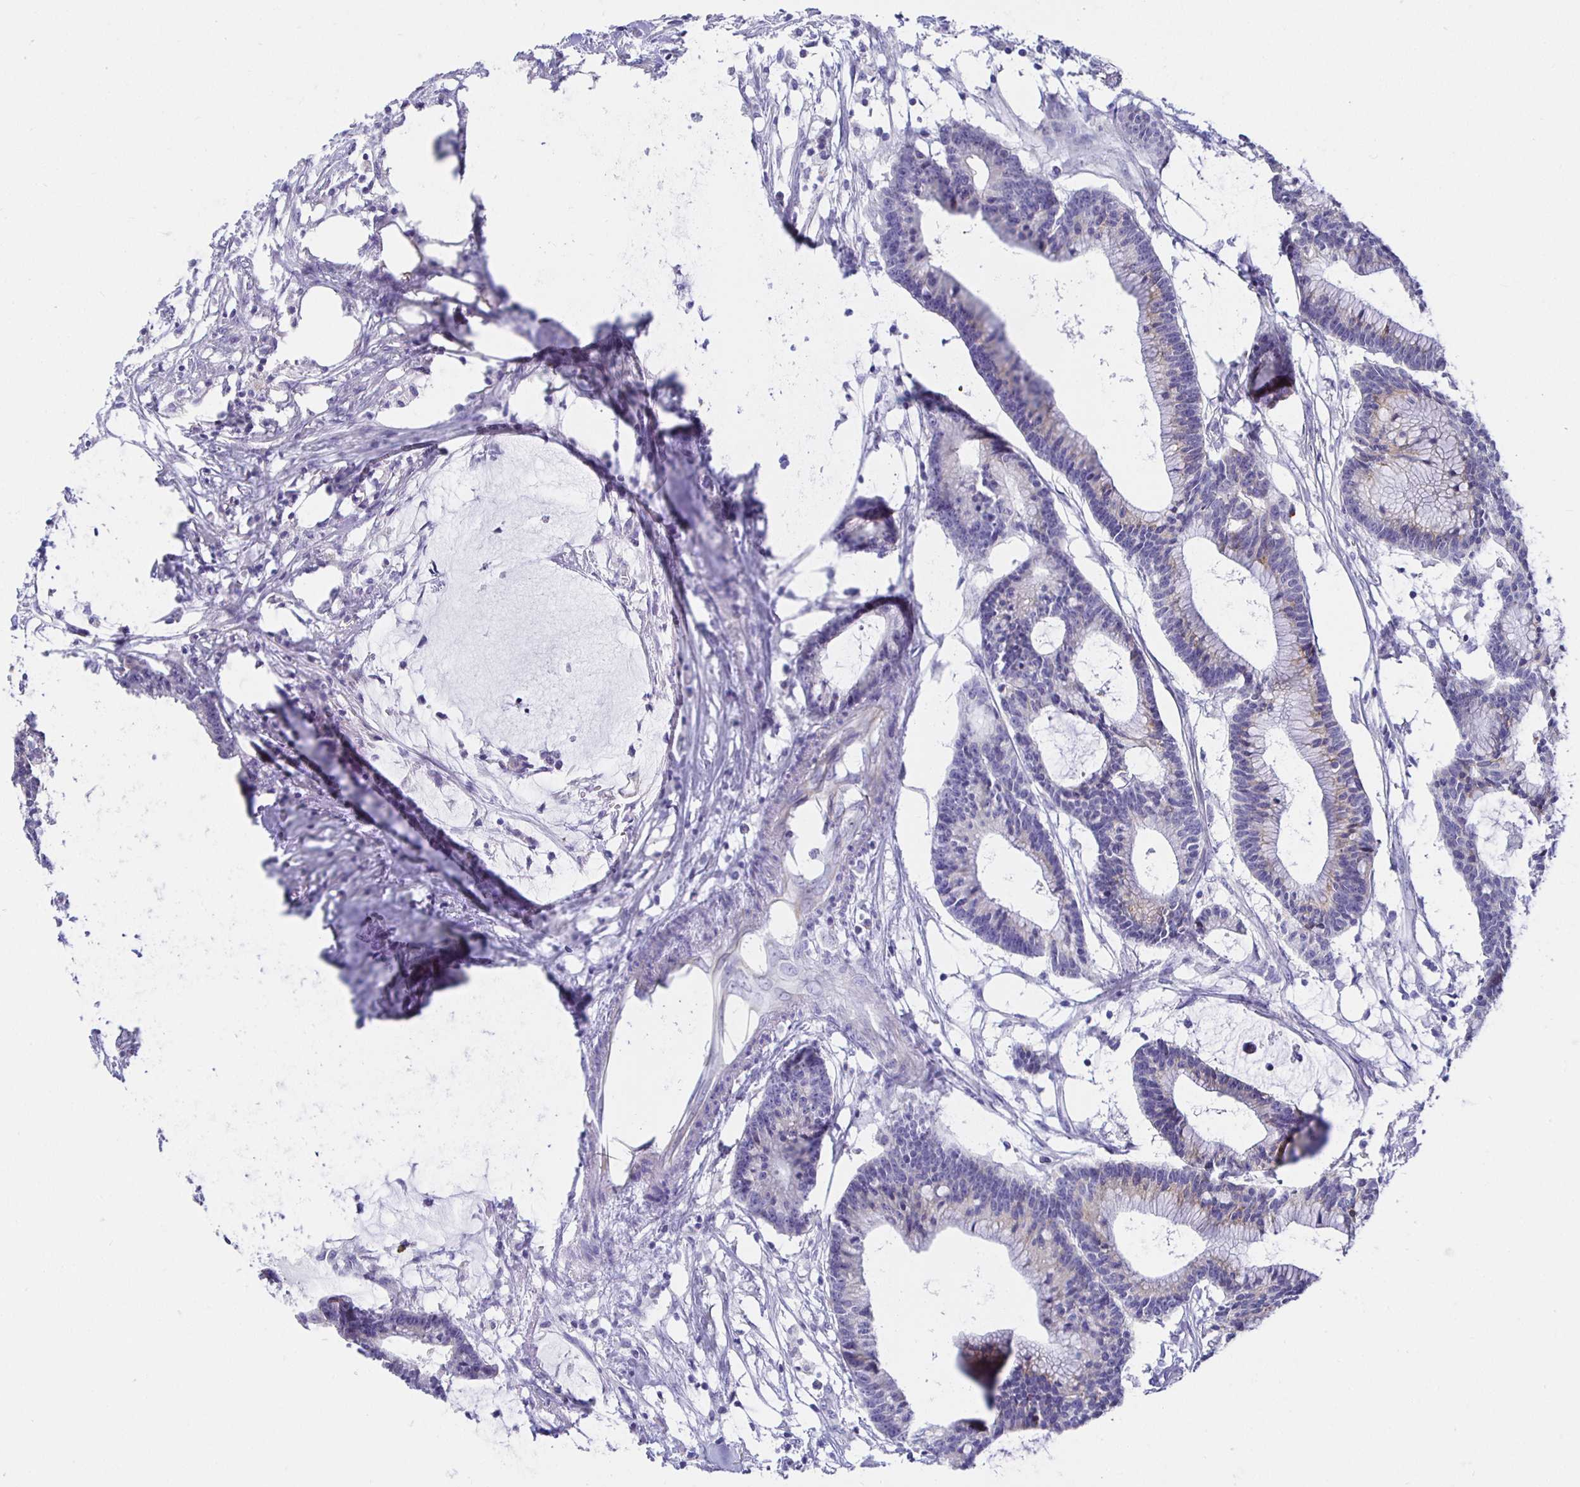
{"staining": {"intensity": "weak", "quantity": "<25%", "location": "cytoplasmic/membranous"}, "tissue": "colorectal cancer", "cell_type": "Tumor cells", "image_type": "cancer", "snomed": [{"axis": "morphology", "description": "Adenocarcinoma, NOS"}, {"axis": "topography", "description": "Colon"}], "caption": "Tumor cells are negative for protein expression in human colorectal cancer (adenocarcinoma). (Stains: DAB (3,3'-diaminobenzidine) IHC with hematoxylin counter stain, Microscopy: brightfield microscopy at high magnification).", "gene": "HSPA4L", "patient": {"sex": "female", "age": 78}}